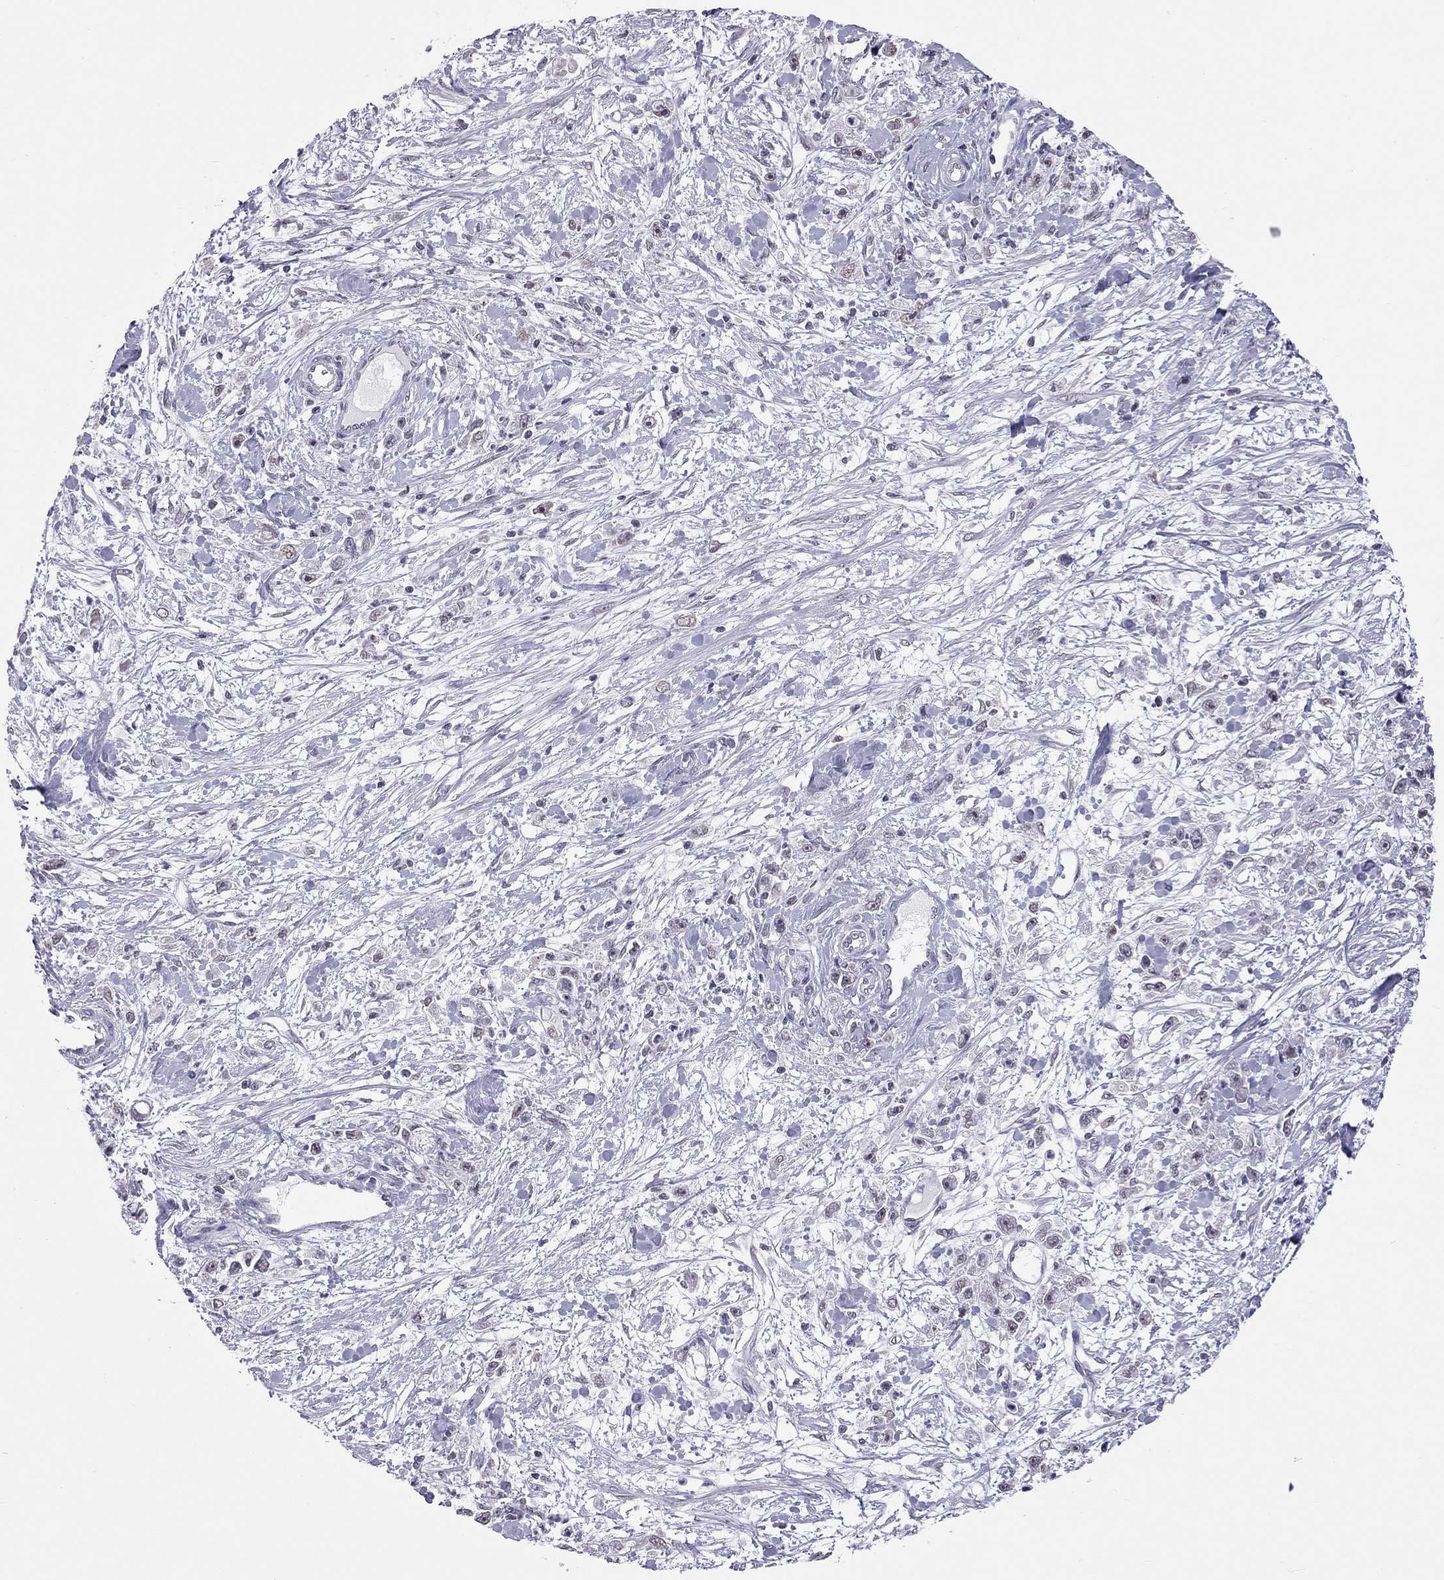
{"staining": {"intensity": "negative", "quantity": "none", "location": "none"}, "tissue": "stomach cancer", "cell_type": "Tumor cells", "image_type": "cancer", "snomed": [{"axis": "morphology", "description": "Adenocarcinoma, NOS"}, {"axis": "topography", "description": "Stomach"}], "caption": "Immunohistochemistry (IHC) of stomach cancer (adenocarcinoma) exhibits no staining in tumor cells.", "gene": "PPP1R3A", "patient": {"sex": "female", "age": 59}}